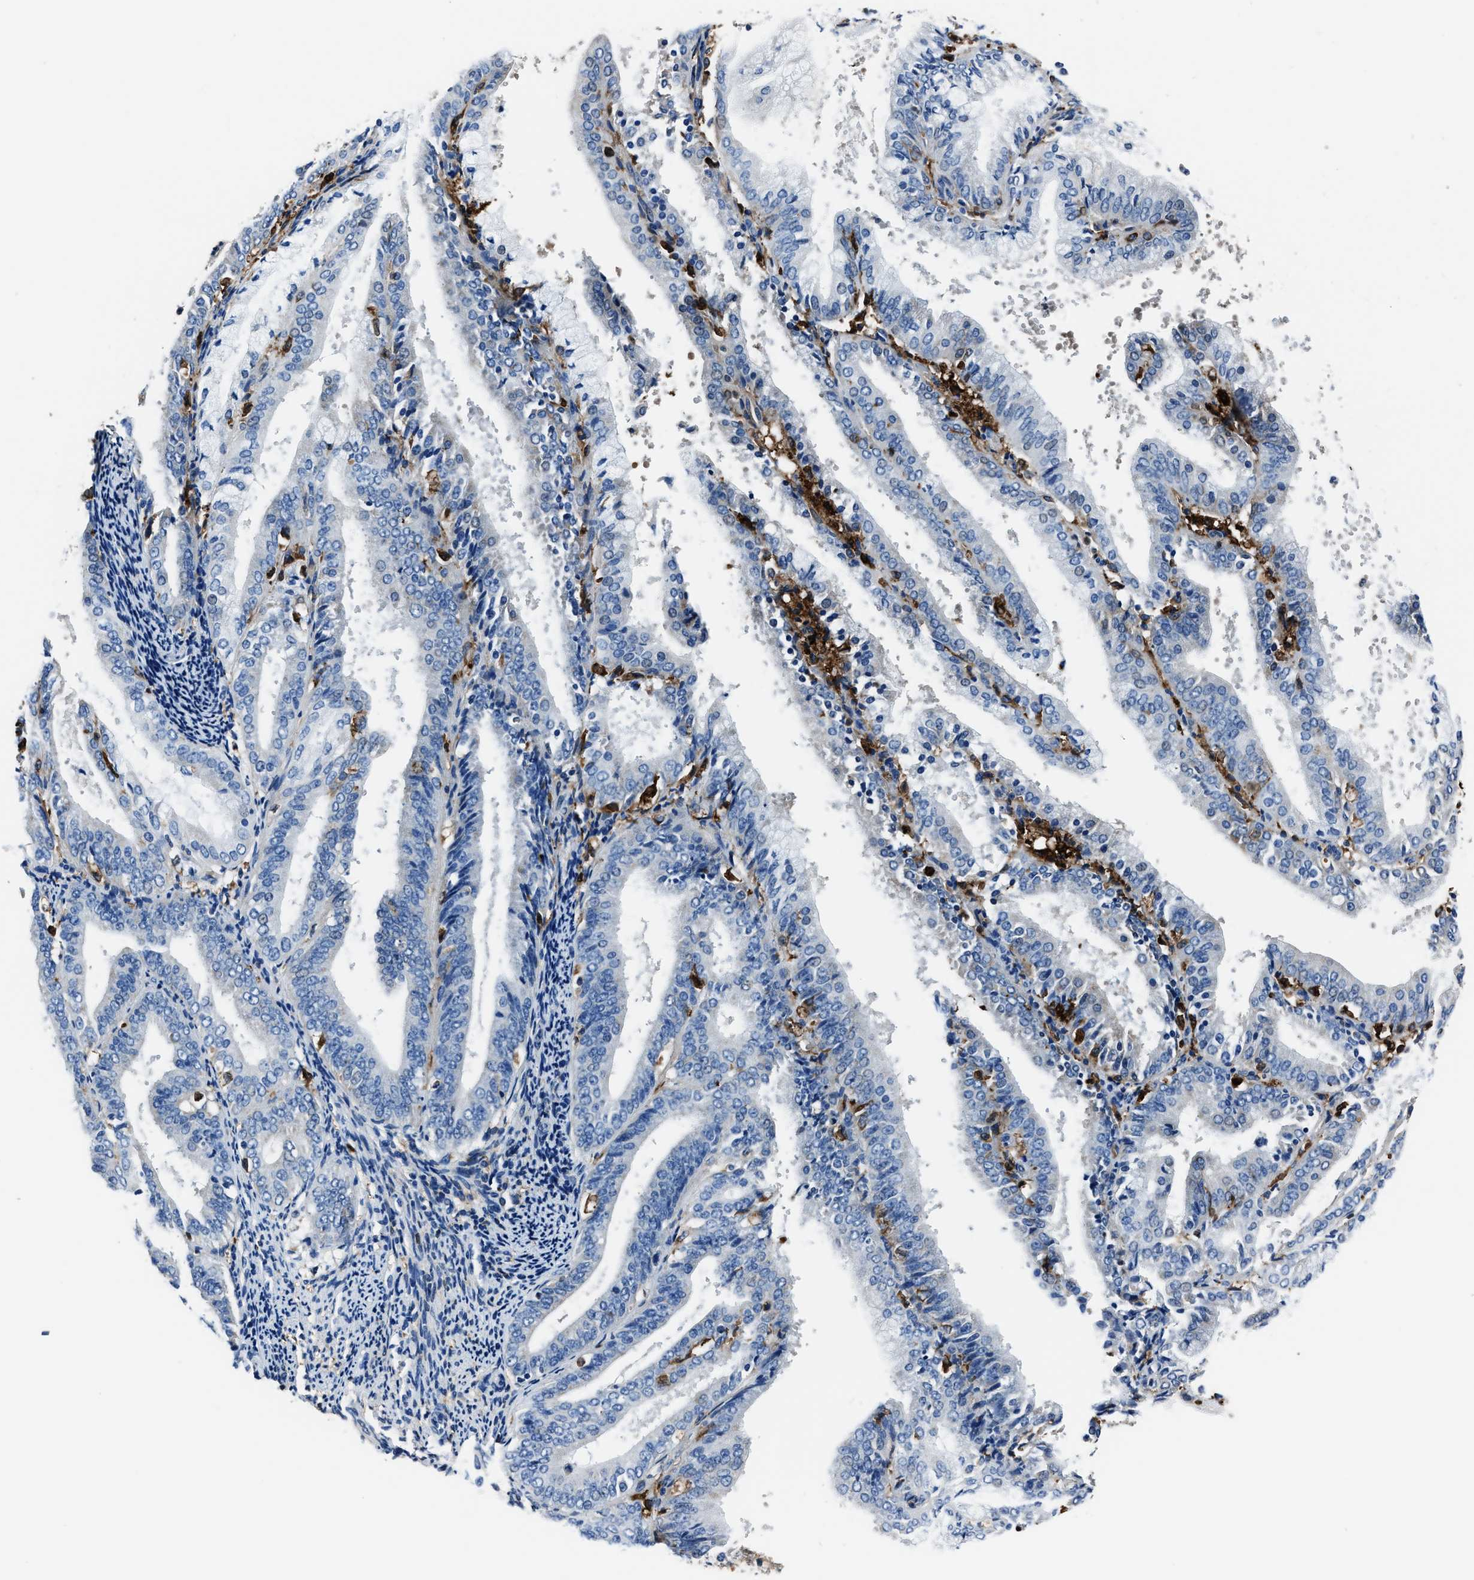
{"staining": {"intensity": "negative", "quantity": "none", "location": "none"}, "tissue": "endometrial cancer", "cell_type": "Tumor cells", "image_type": "cancer", "snomed": [{"axis": "morphology", "description": "Adenocarcinoma, NOS"}, {"axis": "topography", "description": "Endometrium"}], "caption": "Human endometrial cancer (adenocarcinoma) stained for a protein using immunohistochemistry reveals no expression in tumor cells.", "gene": "FTL", "patient": {"sex": "female", "age": 63}}